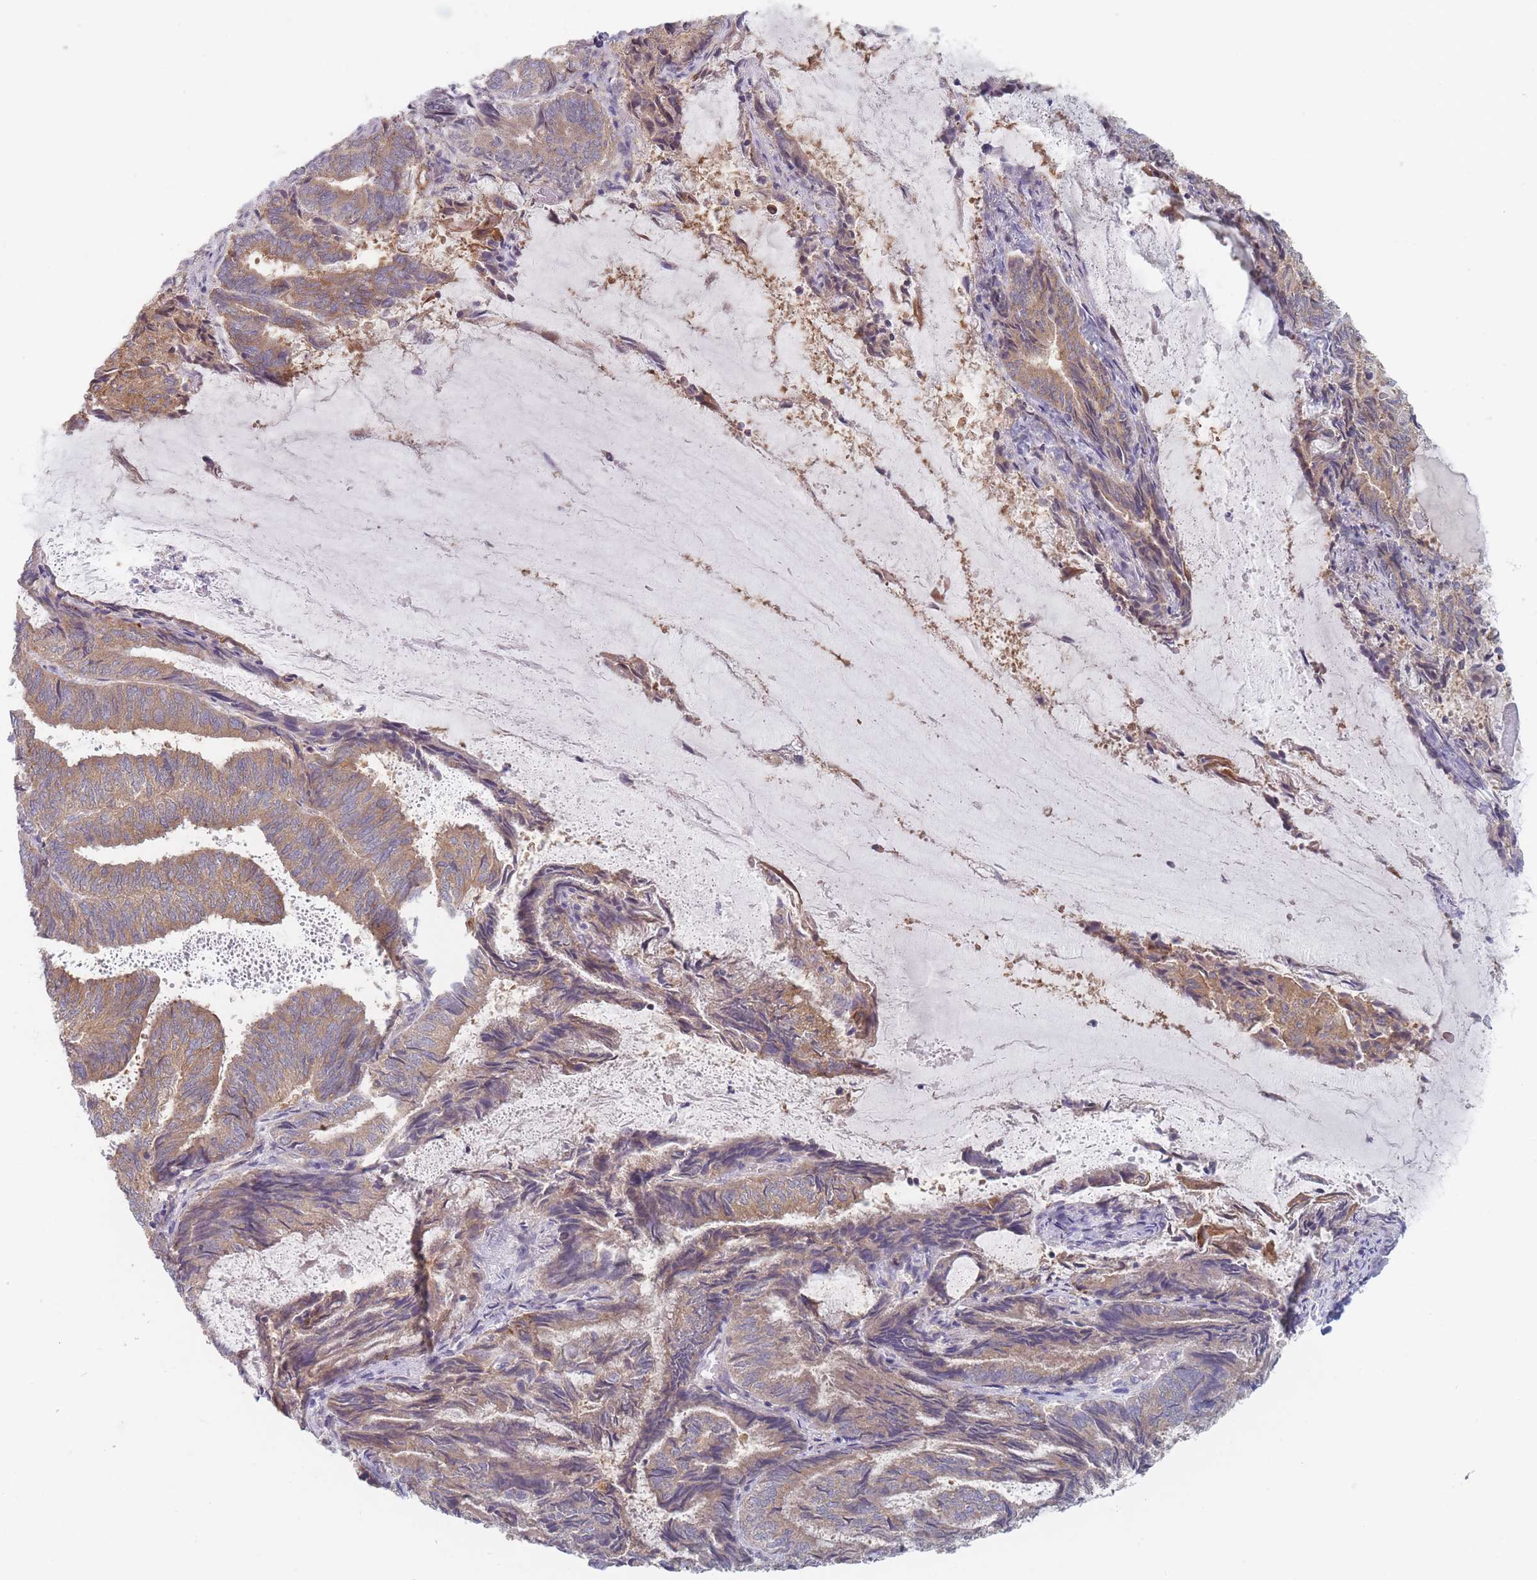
{"staining": {"intensity": "moderate", "quantity": "25%-75%", "location": "cytoplasmic/membranous"}, "tissue": "endometrial cancer", "cell_type": "Tumor cells", "image_type": "cancer", "snomed": [{"axis": "morphology", "description": "Adenocarcinoma, NOS"}, {"axis": "topography", "description": "Endometrium"}], "caption": "Immunohistochemical staining of endometrial cancer displays moderate cytoplasmic/membranous protein expression in approximately 25%-75% of tumor cells.", "gene": "EFCC1", "patient": {"sex": "female", "age": 80}}